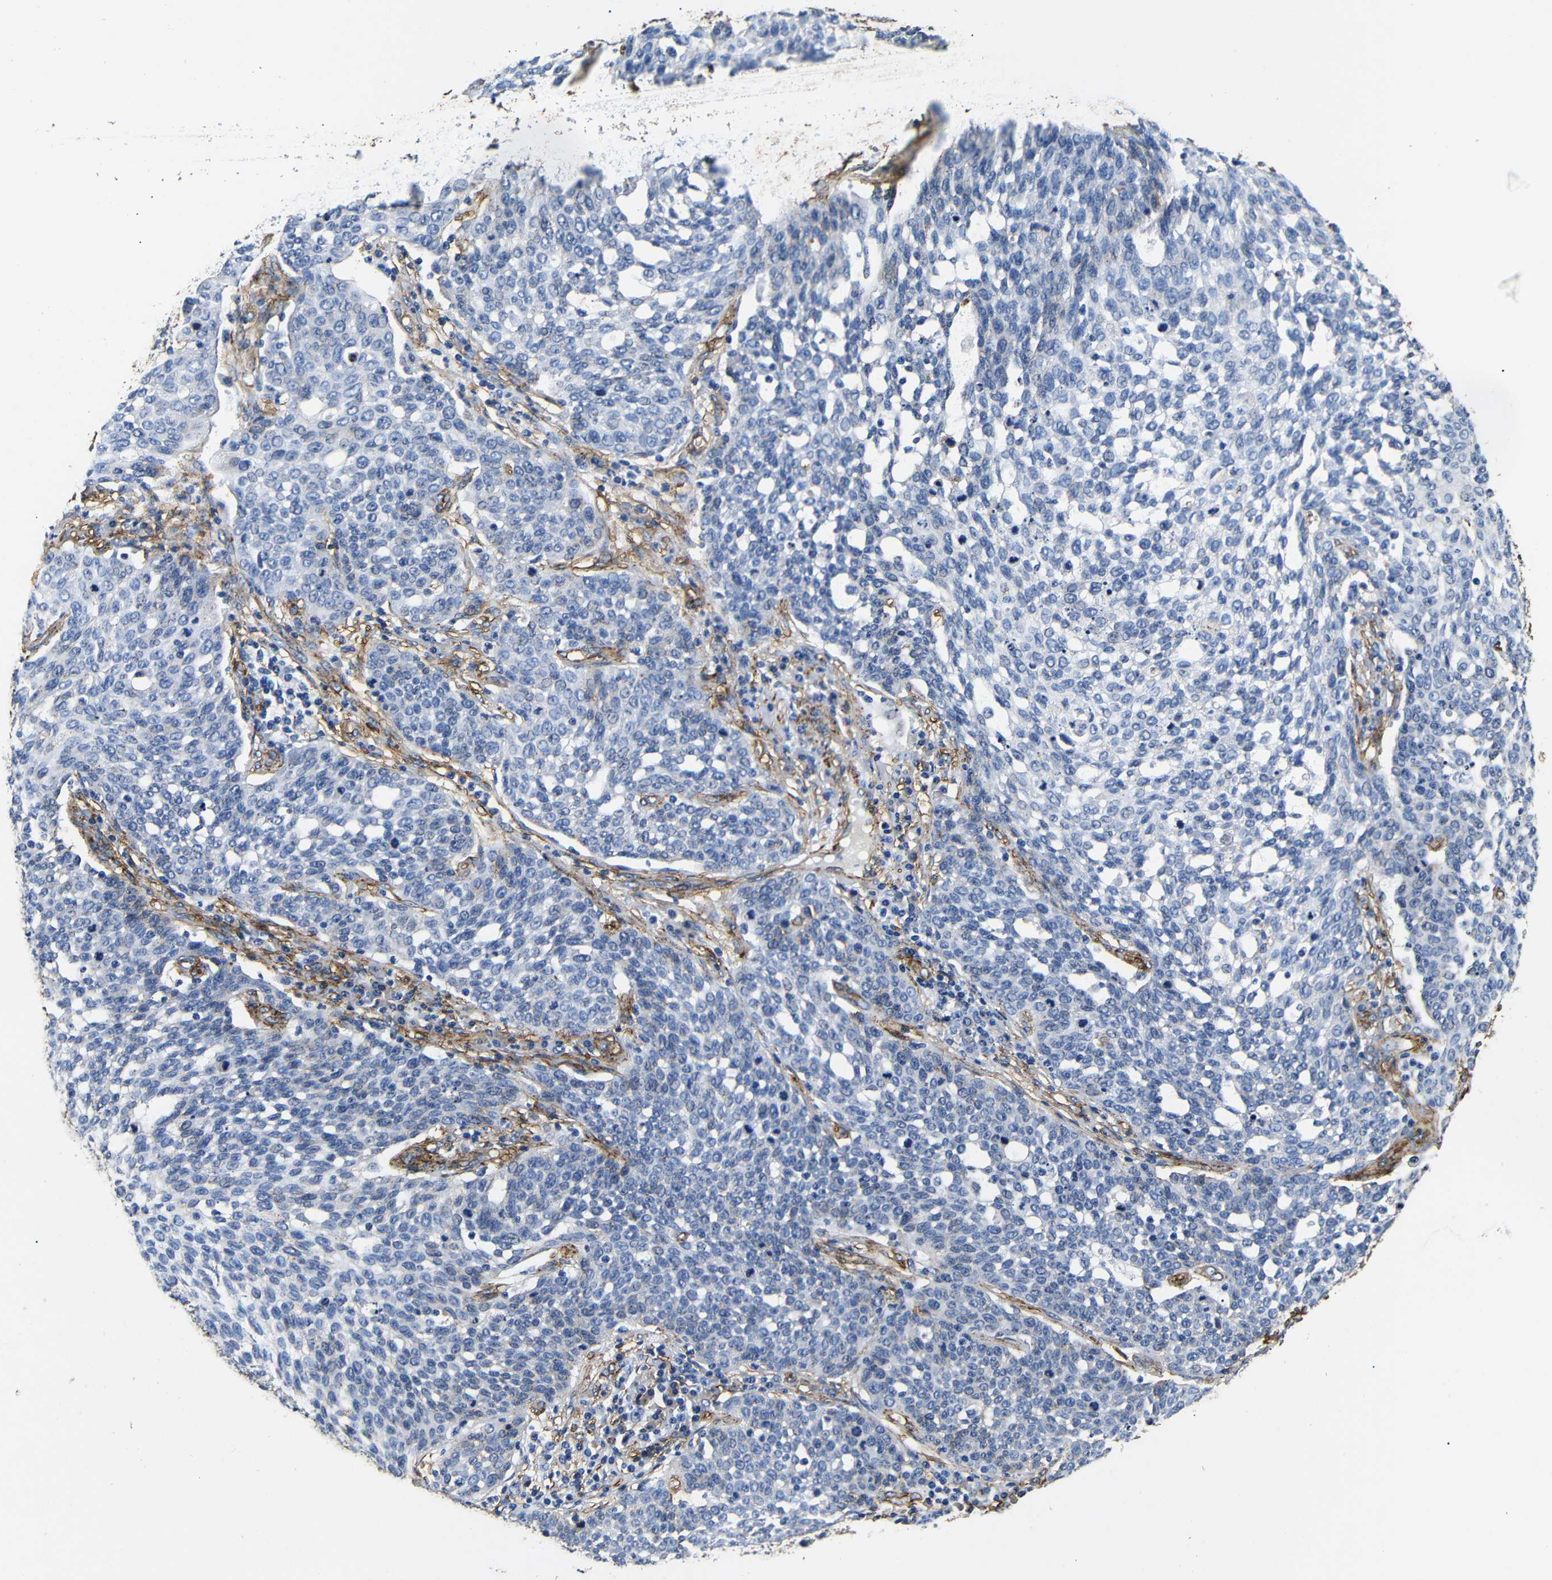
{"staining": {"intensity": "negative", "quantity": "none", "location": "none"}, "tissue": "cervical cancer", "cell_type": "Tumor cells", "image_type": "cancer", "snomed": [{"axis": "morphology", "description": "Squamous cell carcinoma, NOS"}, {"axis": "topography", "description": "Cervix"}], "caption": "This is a image of immunohistochemistry (IHC) staining of cervical cancer, which shows no positivity in tumor cells.", "gene": "CAV2", "patient": {"sex": "female", "age": 34}}